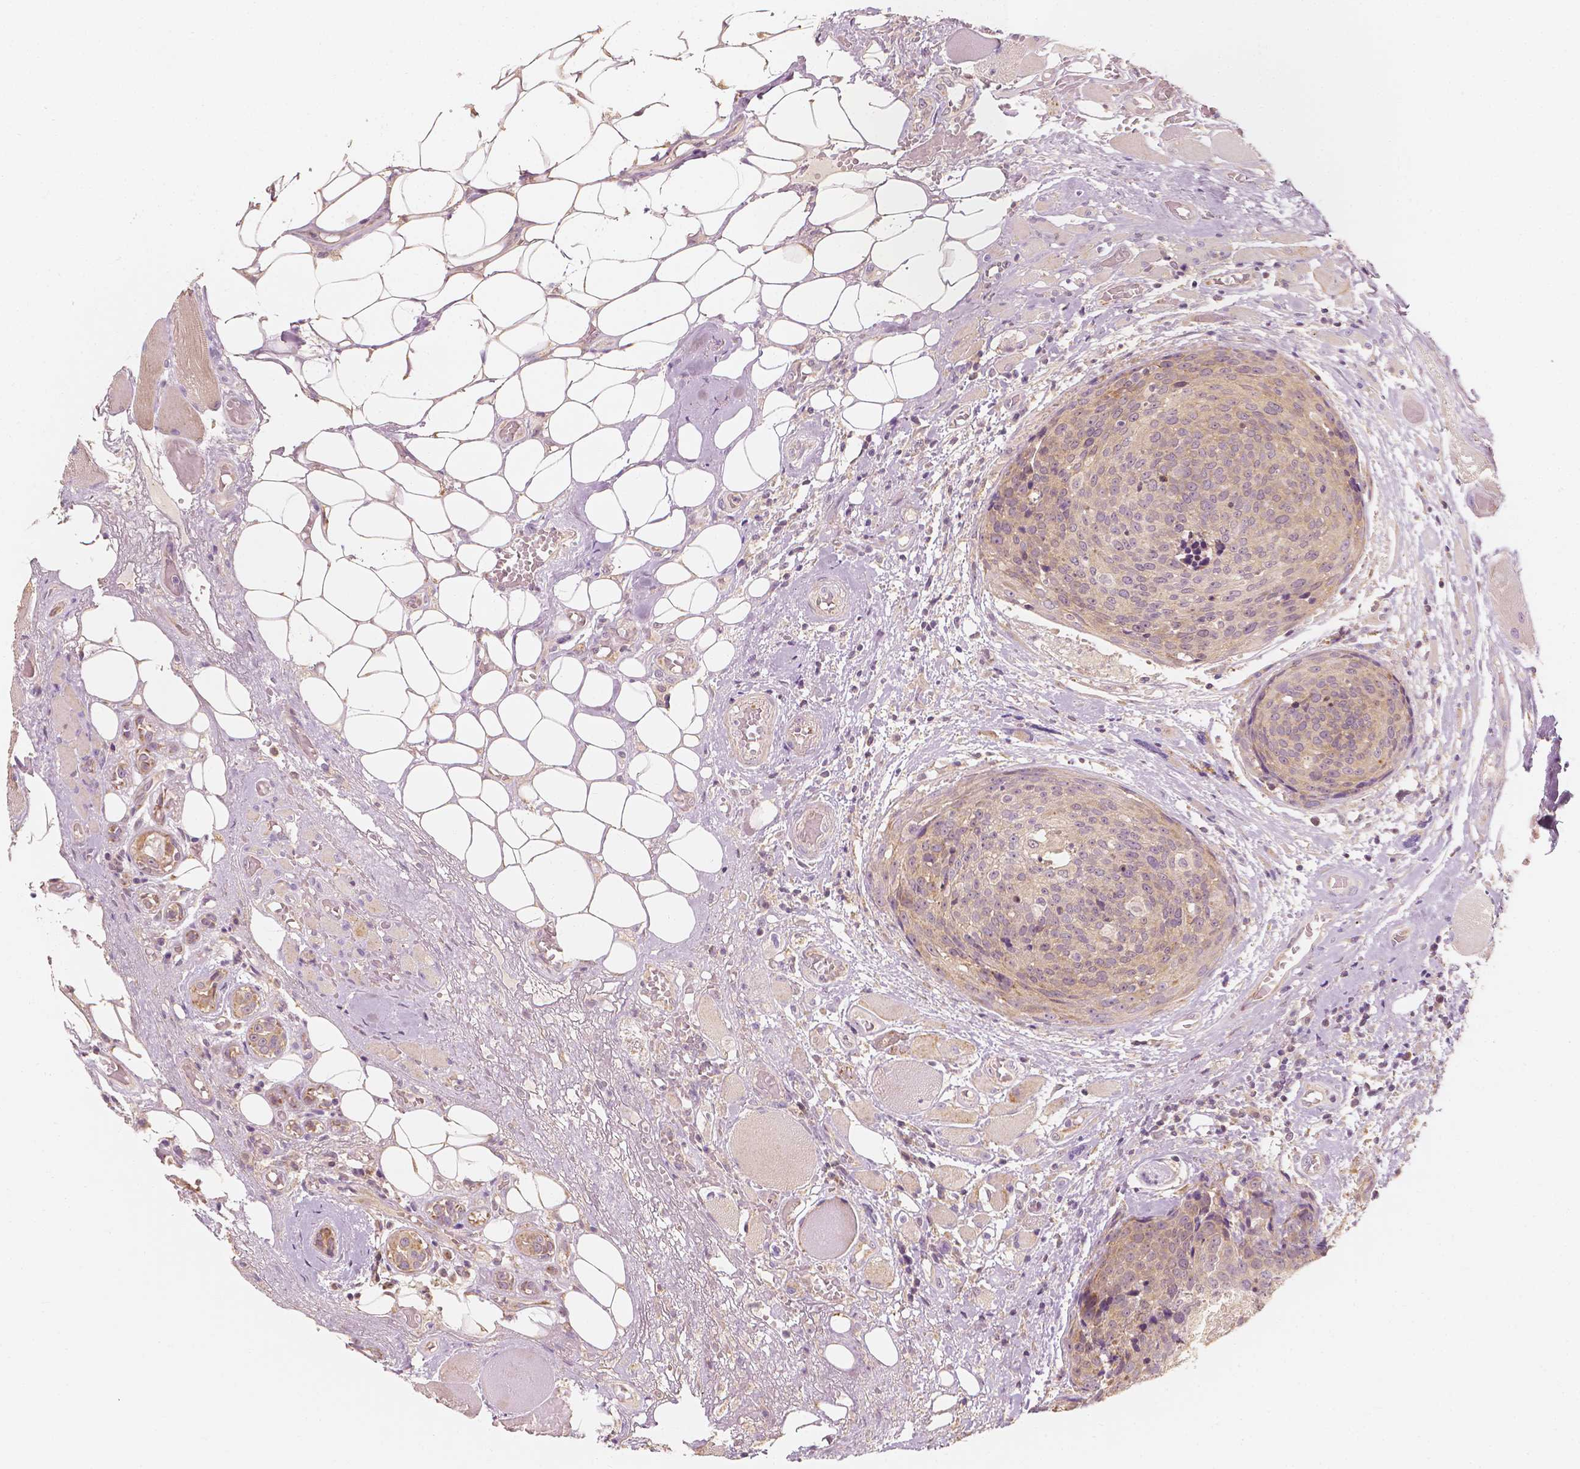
{"staining": {"intensity": "negative", "quantity": "none", "location": "none"}, "tissue": "head and neck cancer", "cell_type": "Tumor cells", "image_type": "cancer", "snomed": [{"axis": "morphology", "description": "Squamous cell carcinoma, NOS"}, {"axis": "topography", "description": "Oral tissue"}, {"axis": "topography", "description": "Head-Neck"}], "caption": "Immunohistochemistry (IHC) image of neoplastic tissue: human head and neck cancer (squamous cell carcinoma) stained with DAB displays no significant protein positivity in tumor cells.", "gene": "SHPK", "patient": {"sex": "male", "age": 64}}